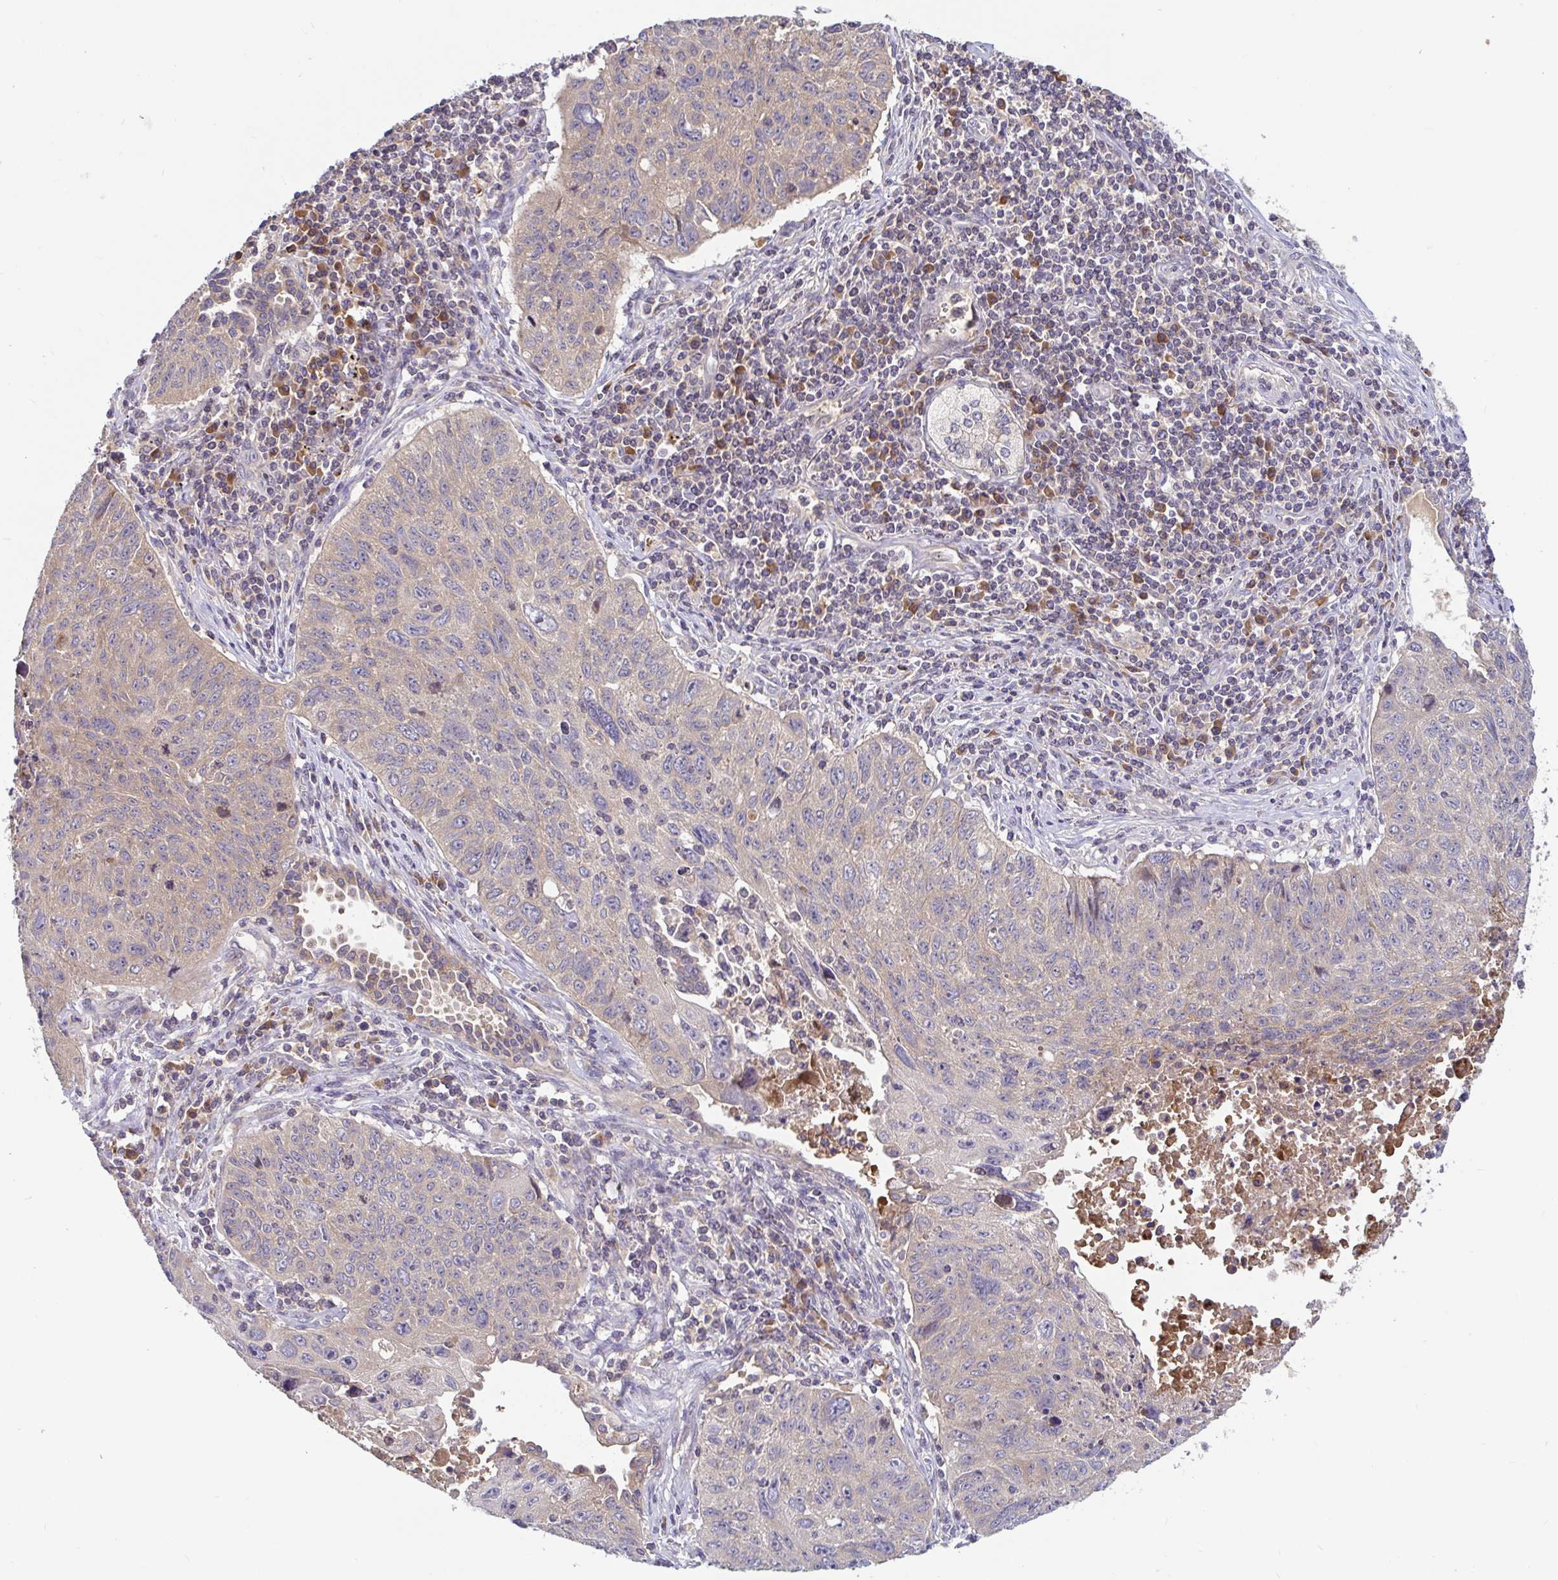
{"staining": {"intensity": "weak", "quantity": "<25%", "location": "cytoplasmic/membranous"}, "tissue": "lung cancer", "cell_type": "Tumor cells", "image_type": "cancer", "snomed": [{"axis": "morphology", "description": "Normal morphology"}, {"axis": "morphology", "description": "Aneuploidy"}, {"axis": "morphology", "description": "Squamous cell carcinoma, NOS"}, {"axis": "topography", "description": "Lymph node"}, {"axis": "topography", "description": "Lung"}], "caption": "High power microscopy image of an IHC photomicrograph of lung cancer, revealing no significant staining in tumor cells.", "gene": "LARP1", "patient": {"sex": "female", "age": 76}}